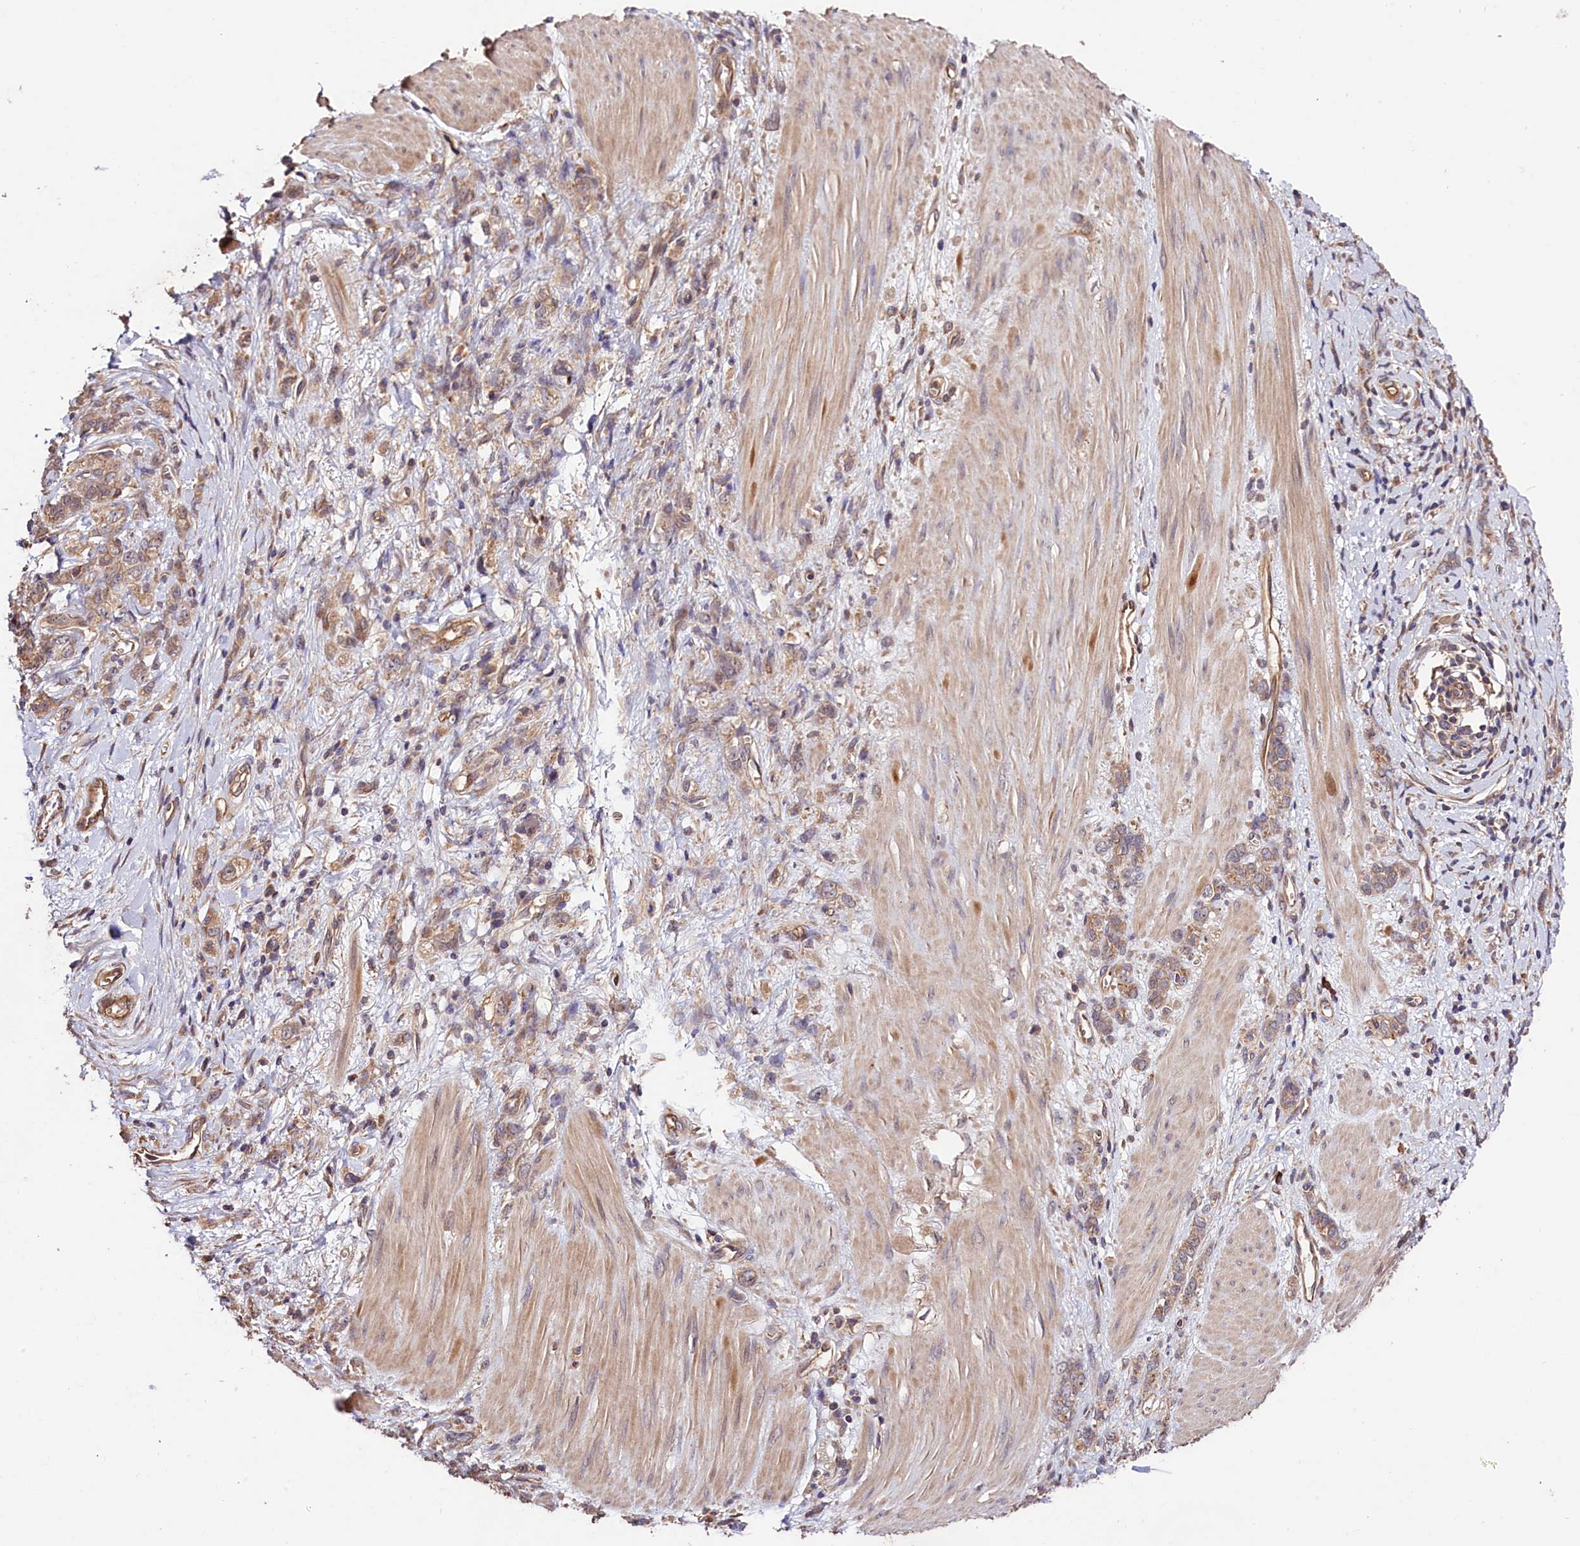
{"staining": {"intensity": "weak", "quantity": ">75%", "location": "cytoplasmic/membranous"}, "tissue": "stomach cancer", "cell_type": "Tumor cells", "image_type": "cancer", "snomed": [{"axis": "morphology", "description": "Adenocarcinoma, NOS"}, {"axis": "topography", "description": "Stomach"}], "caption": "Immunohistochemistry staining of stomach cancer (adenocarcinoma), which exhibits low levels of weak cytoplasmic/membranous expression in approximately >75% of tumor cells indicating weak cytoplasmic/membranous protein positivity. The staining was performed using DAB (brown) for protein detection and nuclei were counterstained in hematoxylin (blue).", "gene": "CES3", "patient": {"sex": "female", "age": 76}}